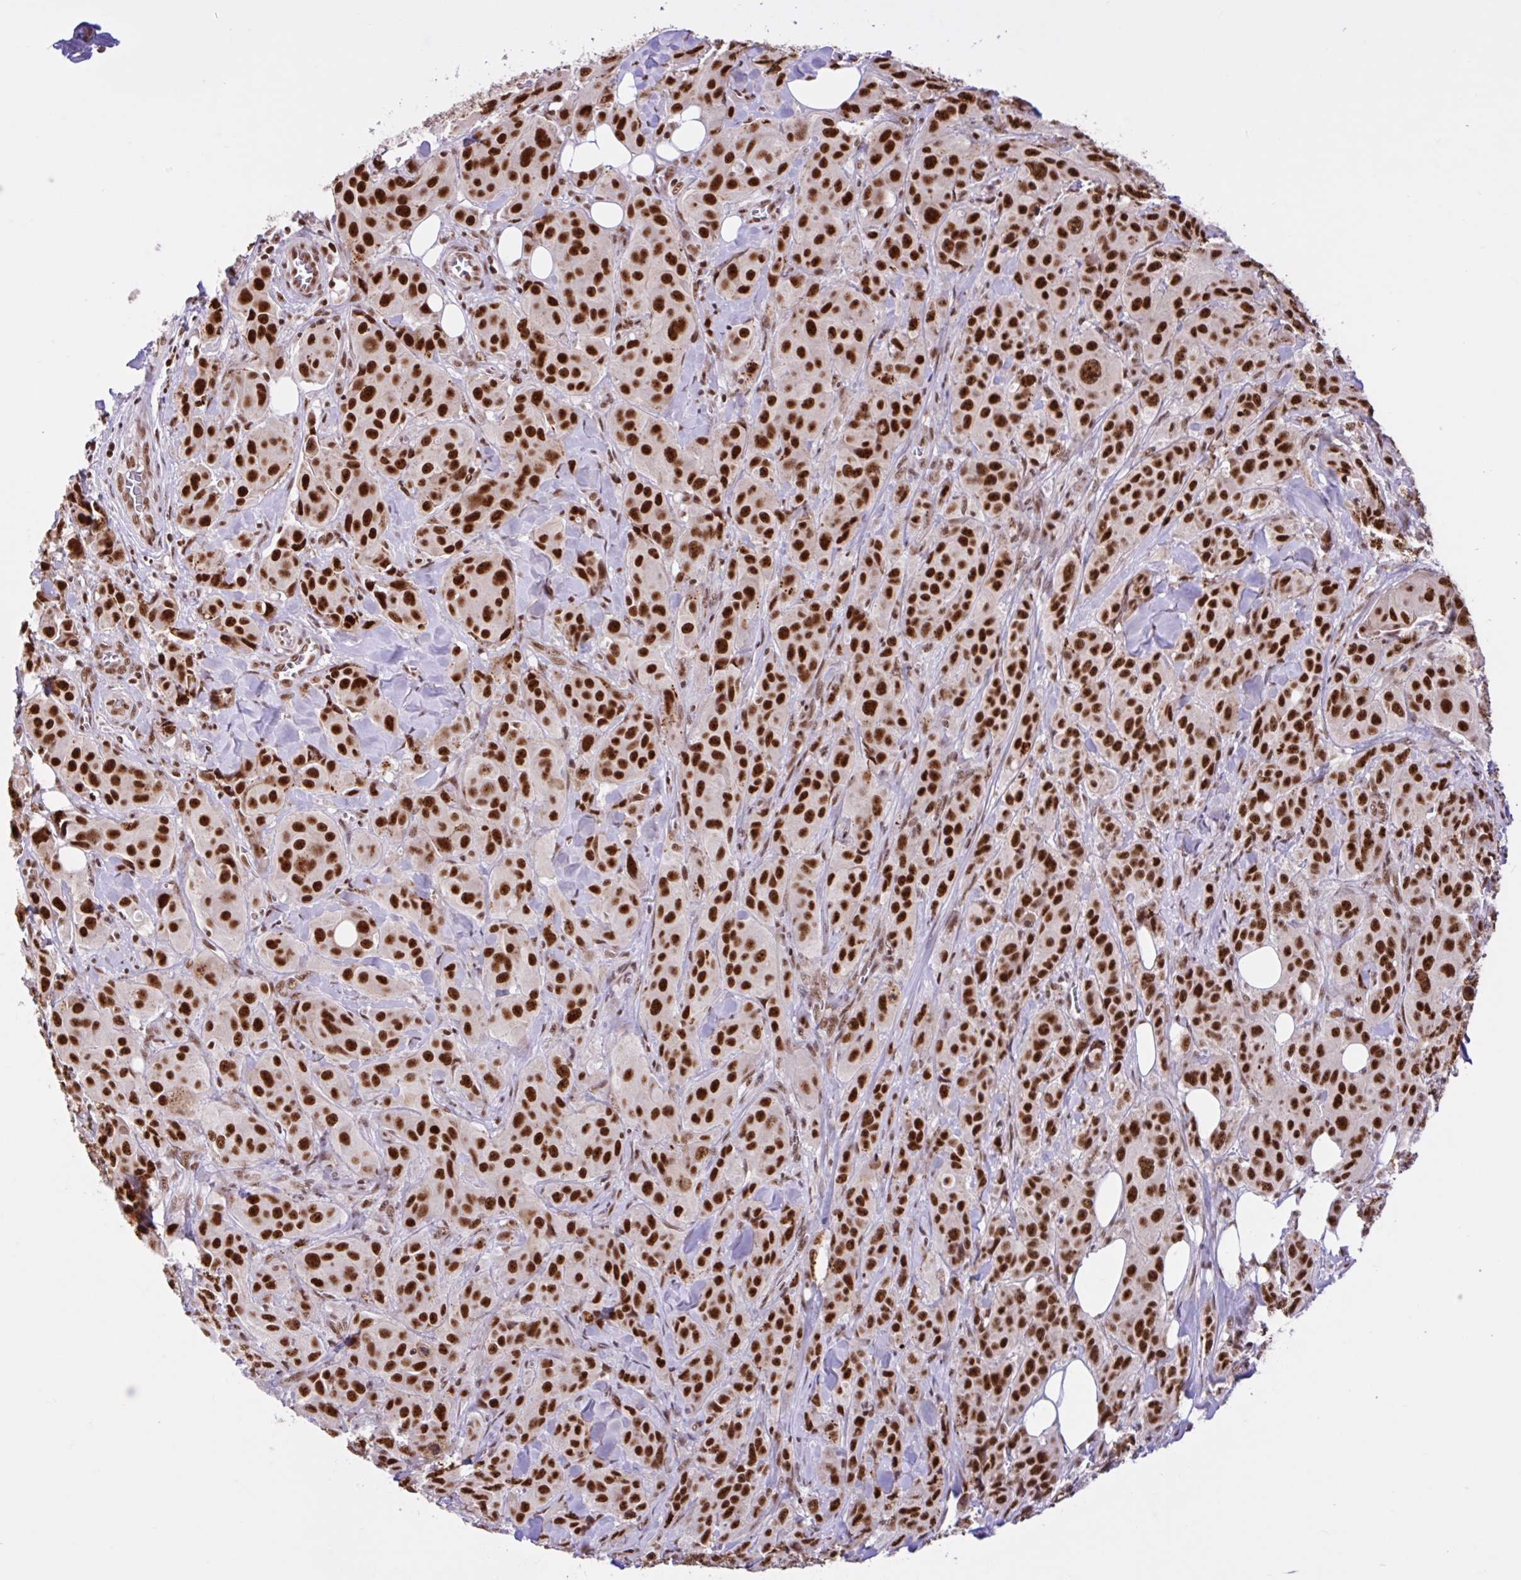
{"staining": {"intensity": "strong", "quantity": ">75%", "location": "nuclear"}, "tissue": "breast cancer", "cell_type": "Tumor cells", "image_type": "cancer", "snomed": [{"axis": "morphology", "description": "Normal tissue, NOS"}, {"axis": "morphology", "description": "Duct carcinoma"}, {"axis": "topography", "description": "Breast"}], "caption": "An image of human breast cancer (invasive ductal carcinoma) stained for a protein displays strong nuclear brown staining in tumor cells.", "gene": "CCDC12", "patient": {"sex": "female", "age": 43}}